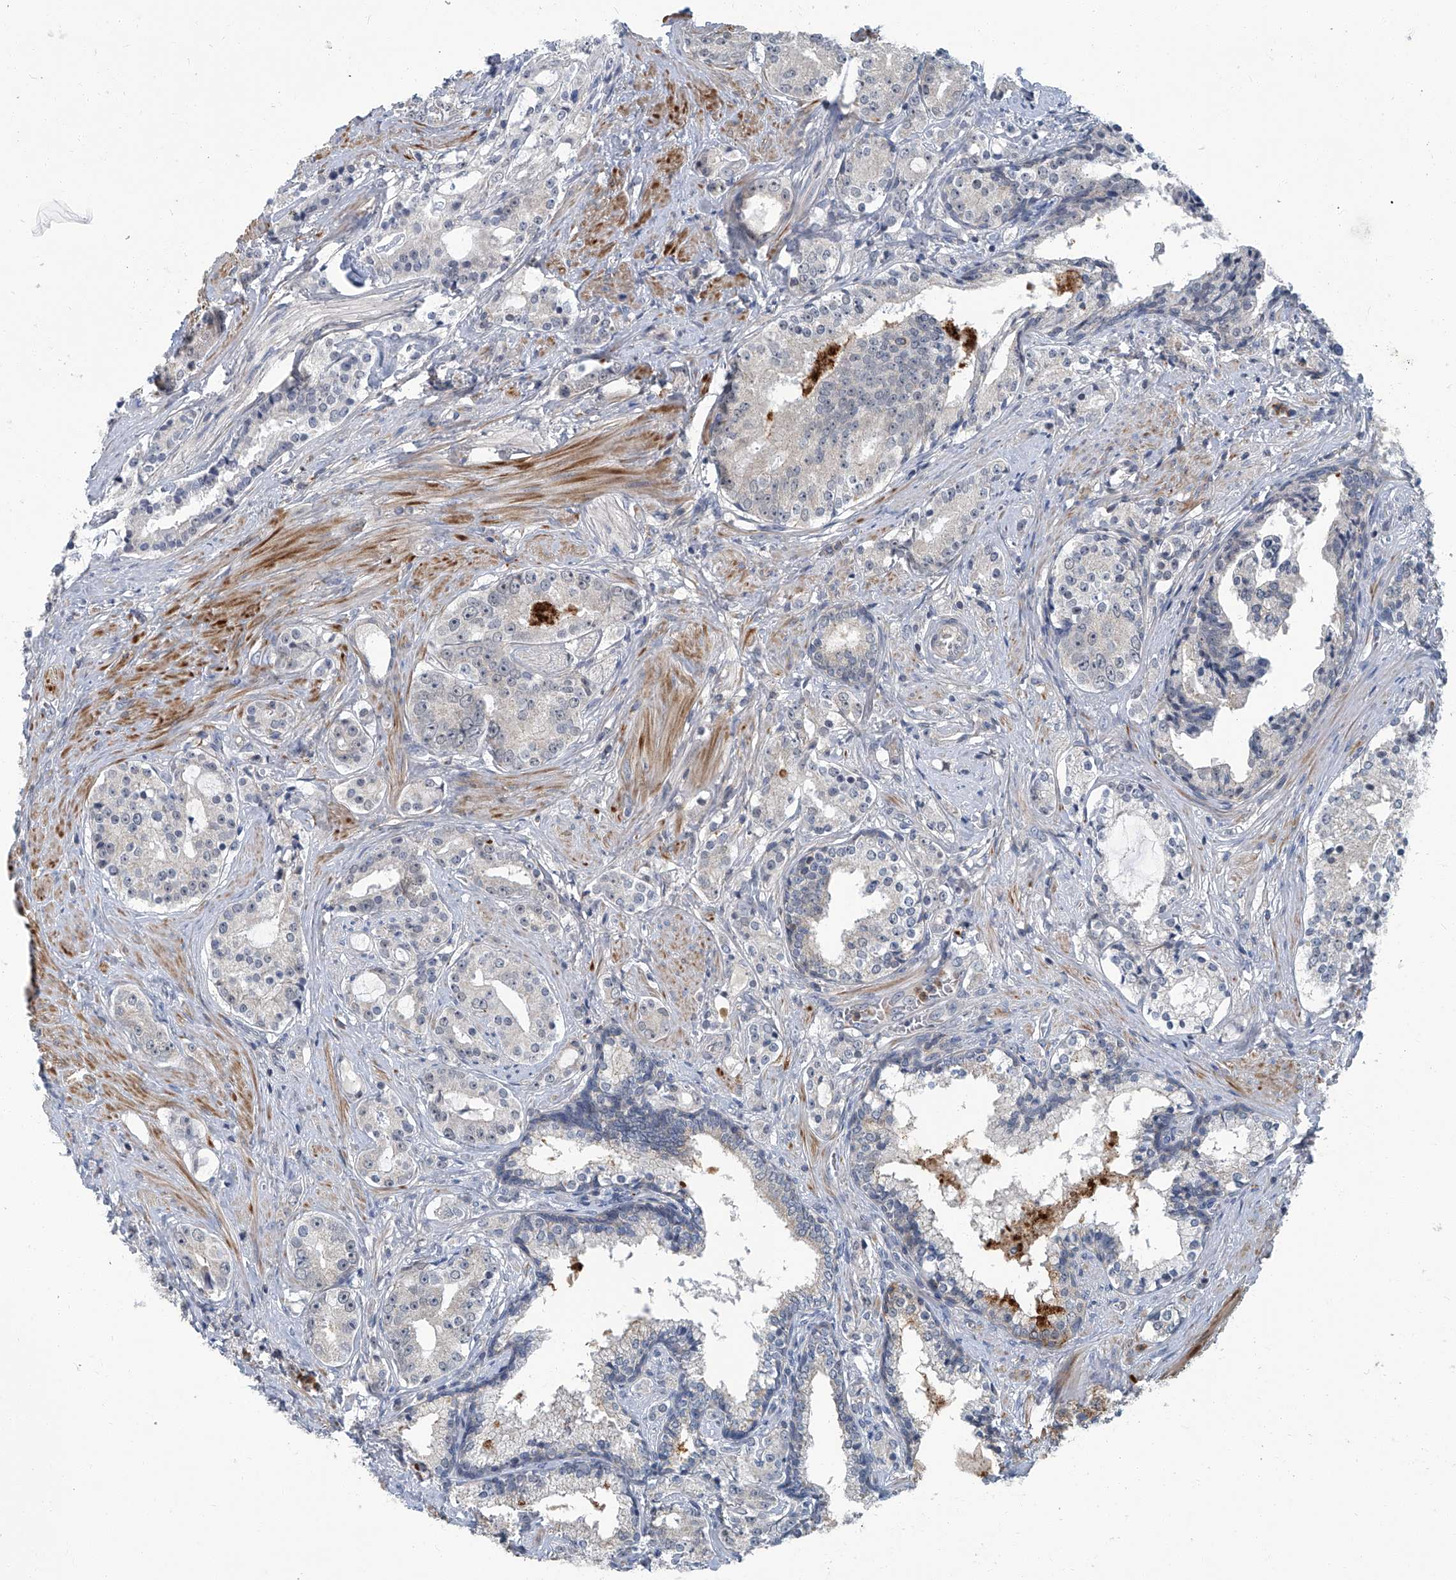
{"staining": {"intensity": "negative", "quantity": "none", "location": "none"}, "tissue": "prostate cancer", "cell_type": "Tumor cells", "image_type": "cancer", "snomed": [{"axis": "morphology", "description": "Adenocarcinoma, High grade"}, {"axis": "topography", "description": "Prostate"}], "caption": "This is a image of IHC staining of high-grade adenocarcinoma (prostate), which shows no positivity in tumor cells. The staining was performed using DAB (3,3'-diaminobenzidine) to visualize the protein expression in brown, while the nuclei were stained in blue with hematoxylin (Magnification: 20x).", "gene": "AKNAD1", "patient": {"sex": "male", "age": 58}}